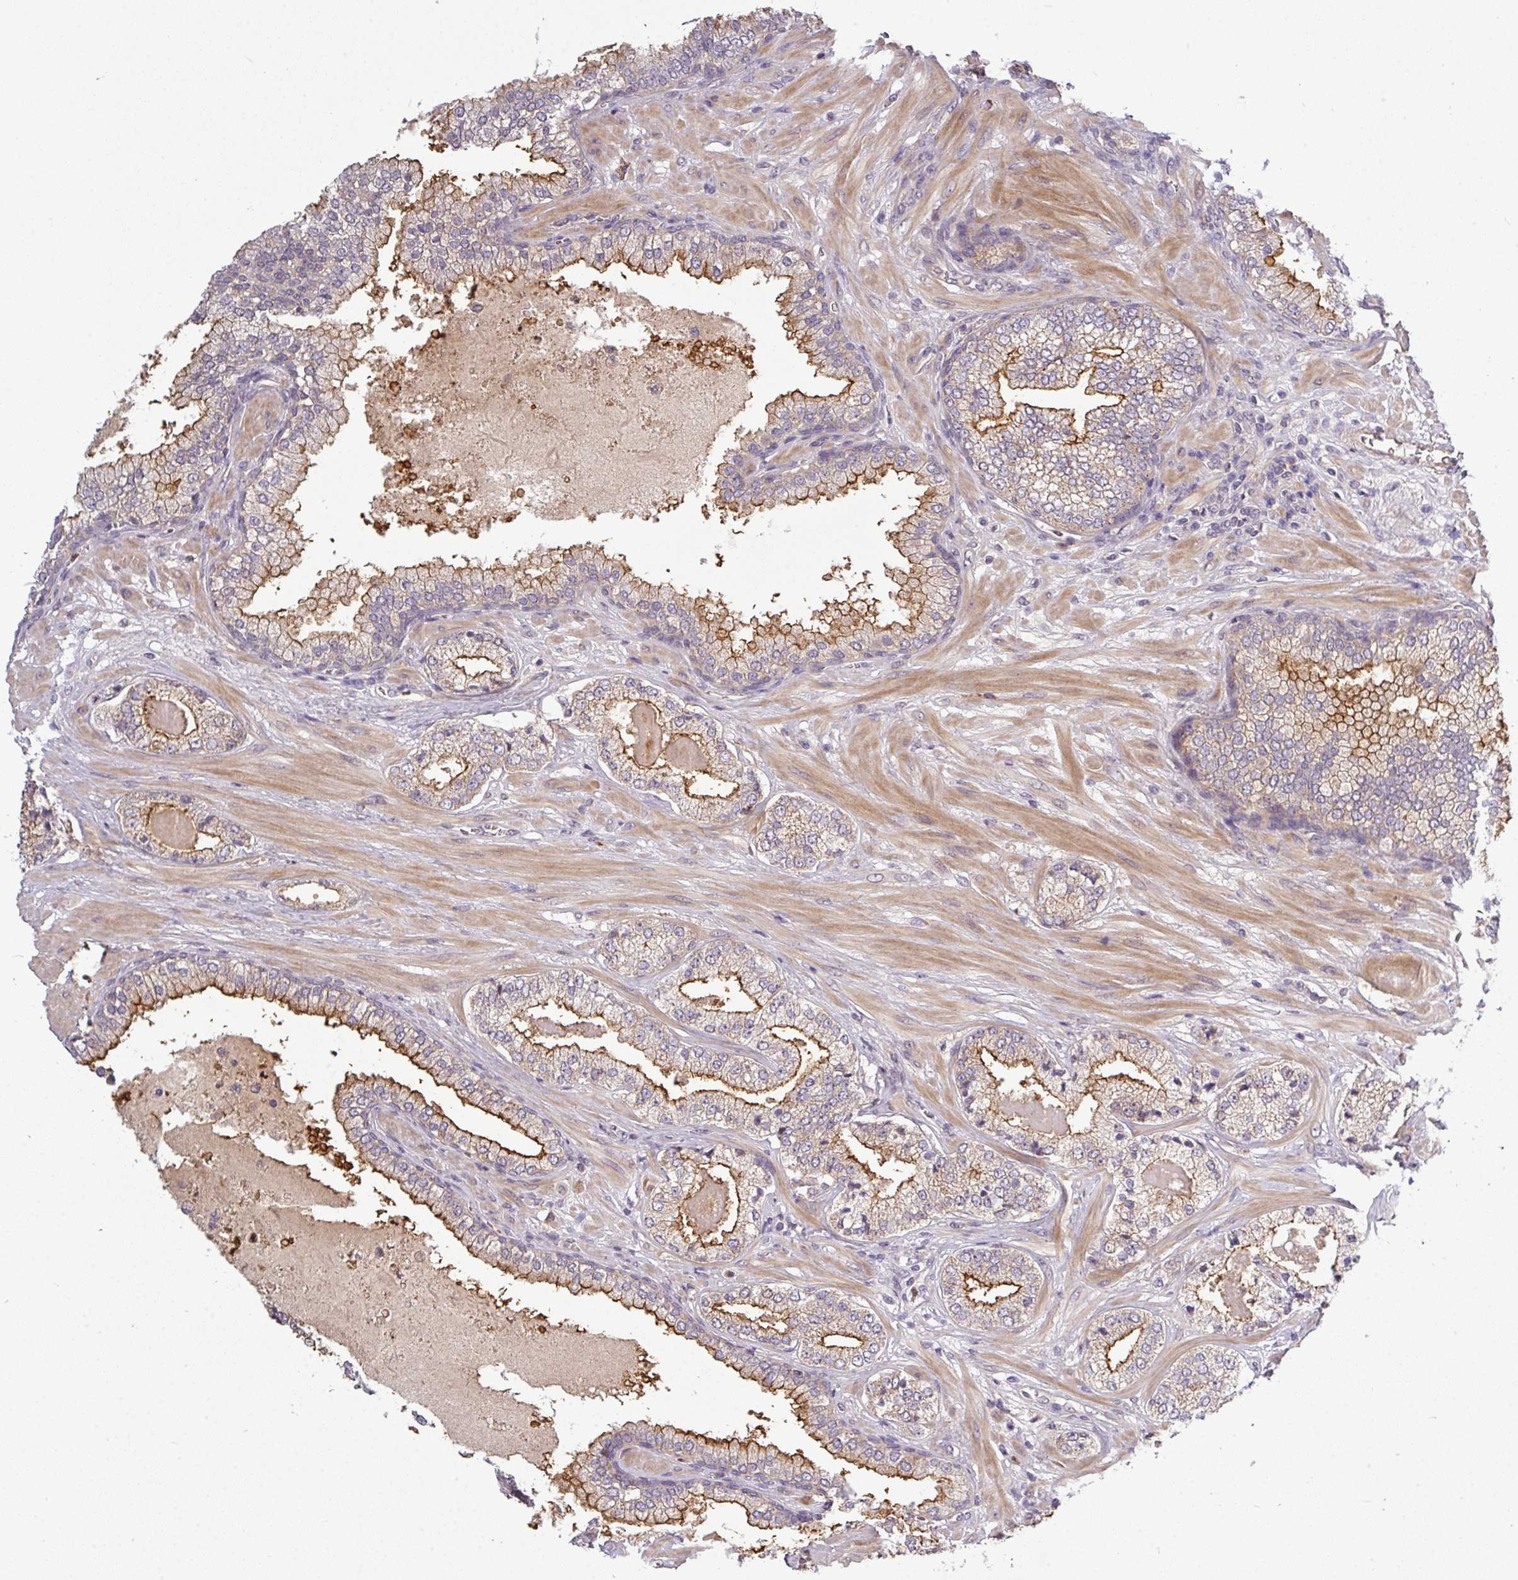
{"staining": {"intensity": "strong", "quantity": "25%-75%", "location": "cytoplasmic/membranous"}, "tissue": "prostate cancer", "cell_type": "Tumor cells", "image_type": "cancer", "snomed": [{"axis": "morphology", "description": "Adenocarcinoma, High grade"}, {"axis": "topography", "description": "Prostate"}], "caption": "There is high levels of strong cytoplasmic/membranous expression in tumor cells of prostate cancer (adenocarcinoma (high-grade)), as demonstrated by immunohistochemical staining (brown color).", "gene": "PAPLN", "patient": {"sex": "male", "age": 55}}